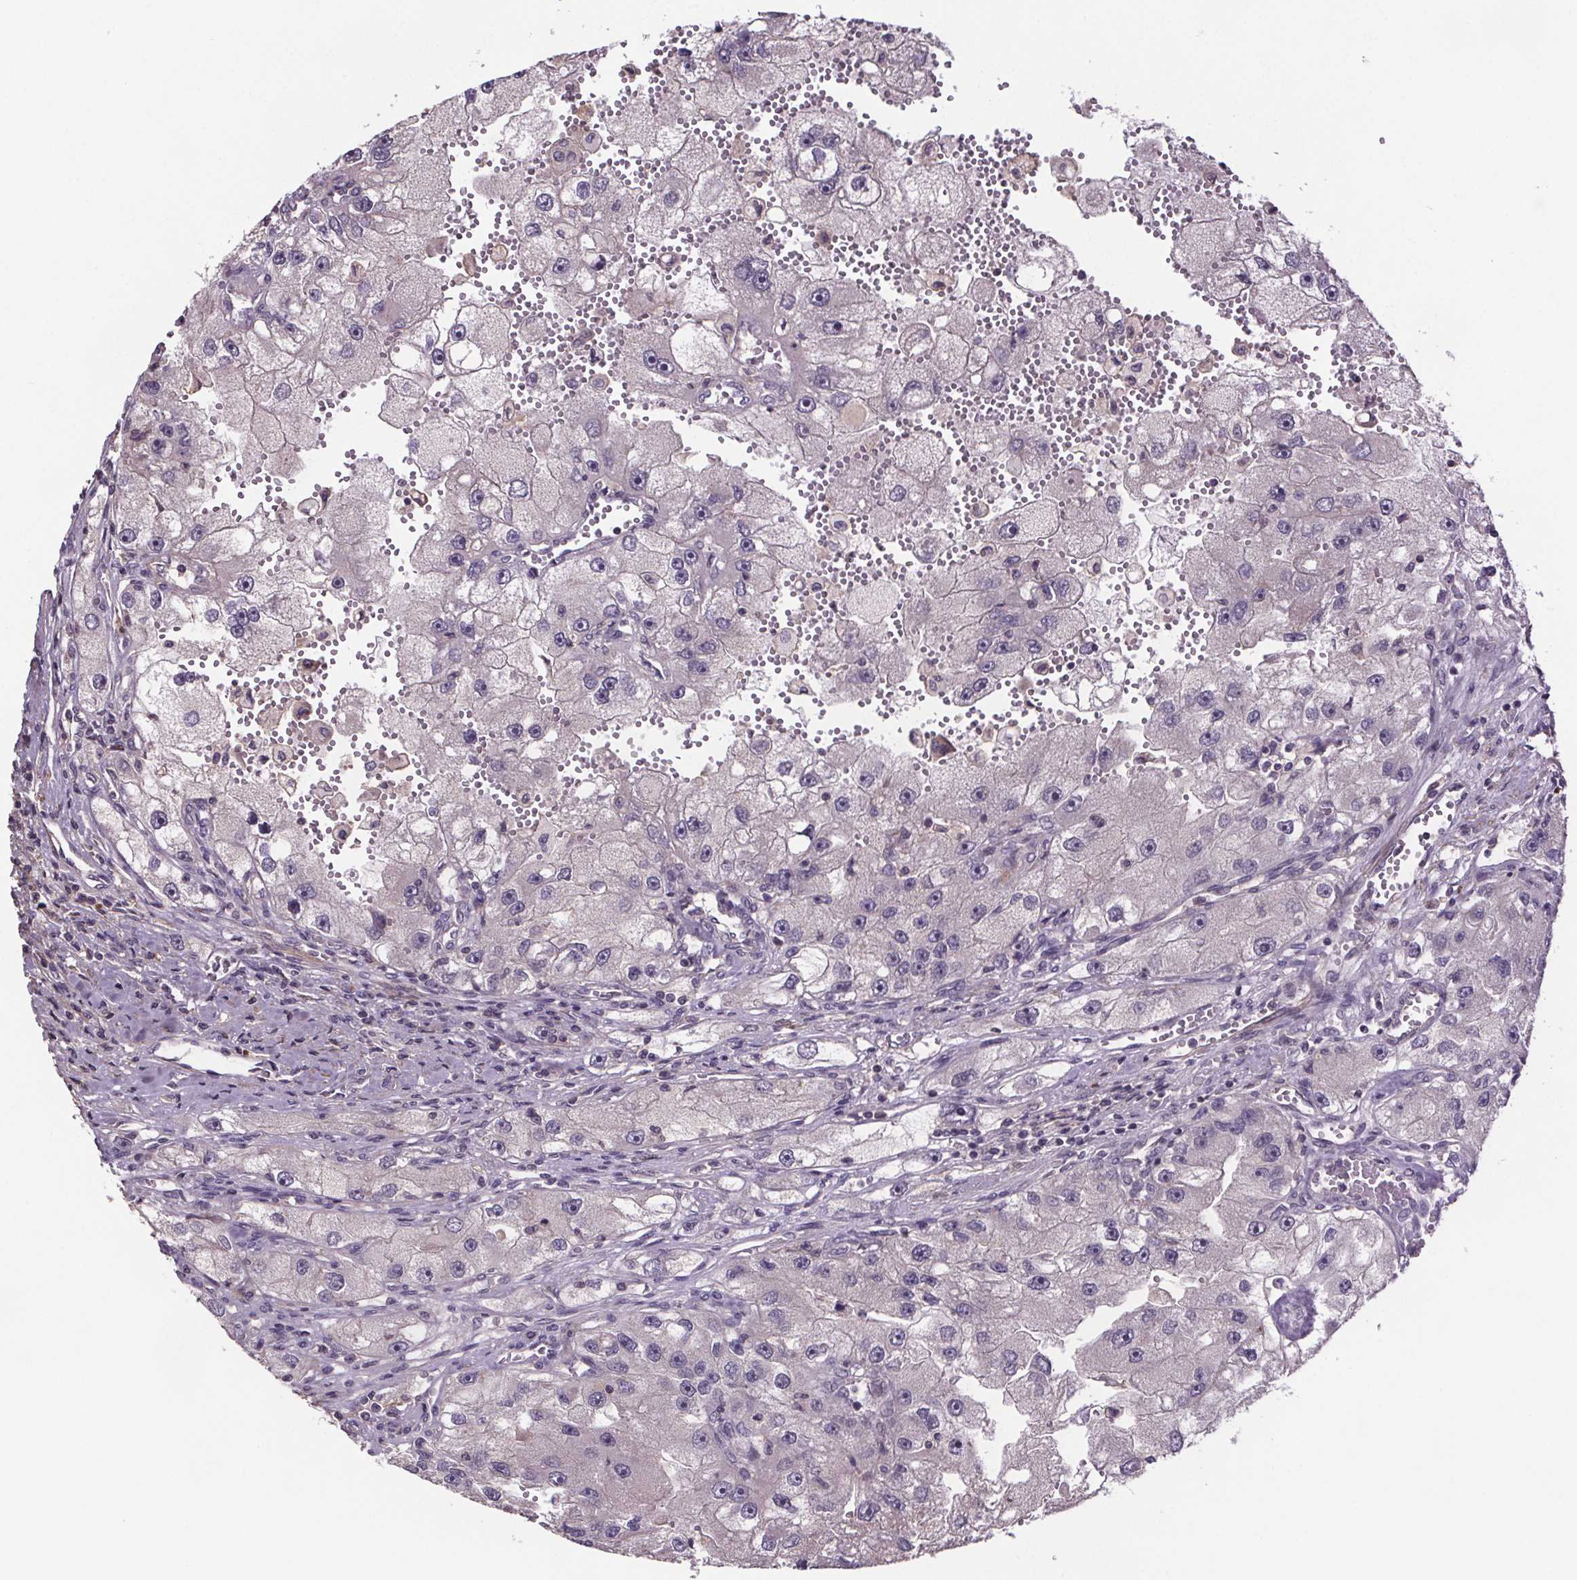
{"staining": {"intensity": "negative", "quantity": "none", "location": "none"}, "tissue": "renal cancer", "cell_type": "Tumor cells", "image_type": "cancer", "snomed": [{"axis": "morphology", "description": "Adenocarcinoma, NOS"}, {"axis": "topography", "description": "Kidney"}], "caption": "High power microscopy photomicrograph of an IHC photomicrograph of renal cancer (adenocarcinoma), revealing no significant expression in tumor cells.", "gene": "CLN3", "patient": {"sex": "male", "age": 63}}